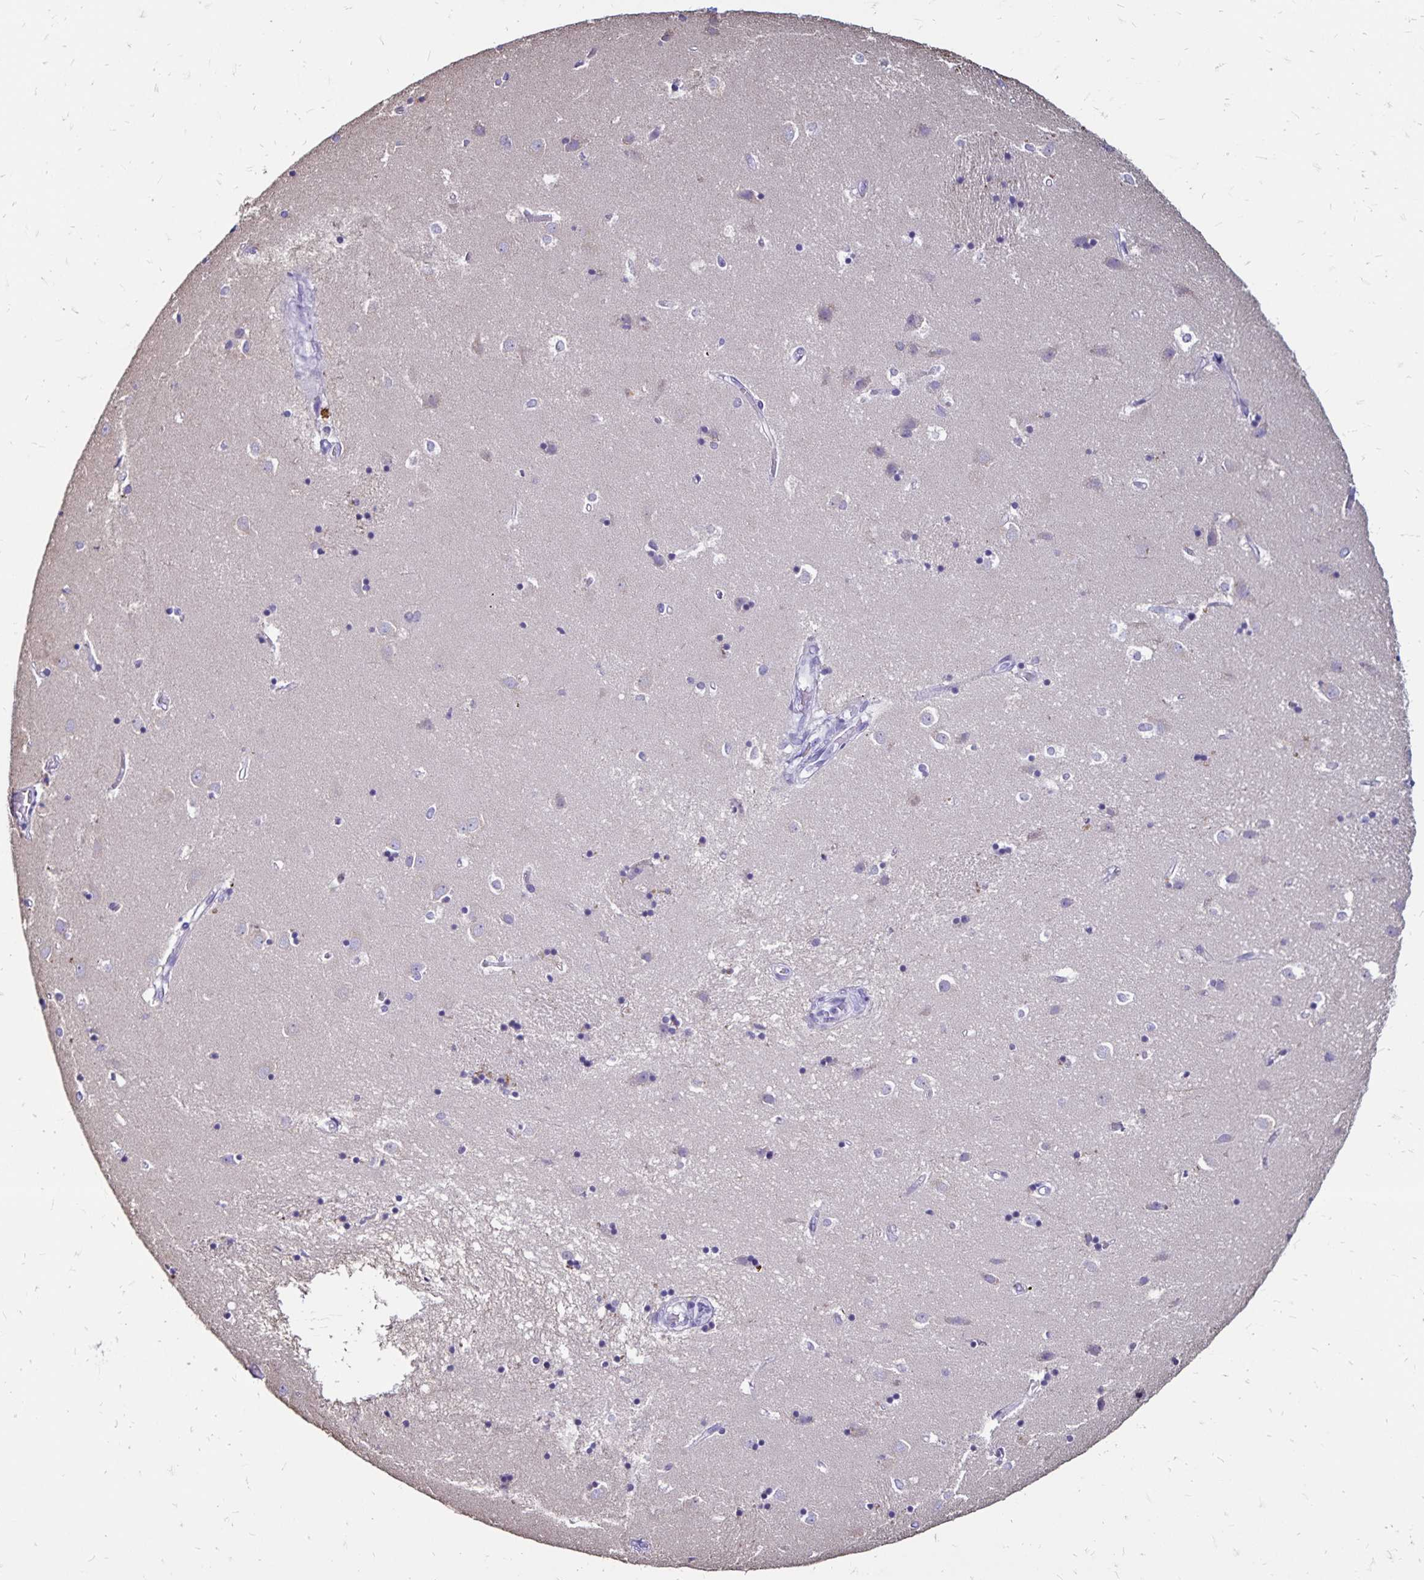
{"staining": {"intensity": "negative", "quantity": "none", "location": "none"}, "tissue": "caudate", "cell_type": "Glial cells", "image_type": "normal", "snomed": [{"axis": "morphology", "description": "Normal tissue, NOS"}, {"axis": "topography", "description": "Lateral ventricle wall"}], "caption": "IHC photomicrograph of benign caudate stained for a protein (brown), which exhibits no expression in glial cells.", "gene": "EVPL", "patient": {"sex": "male", "age": 54}}